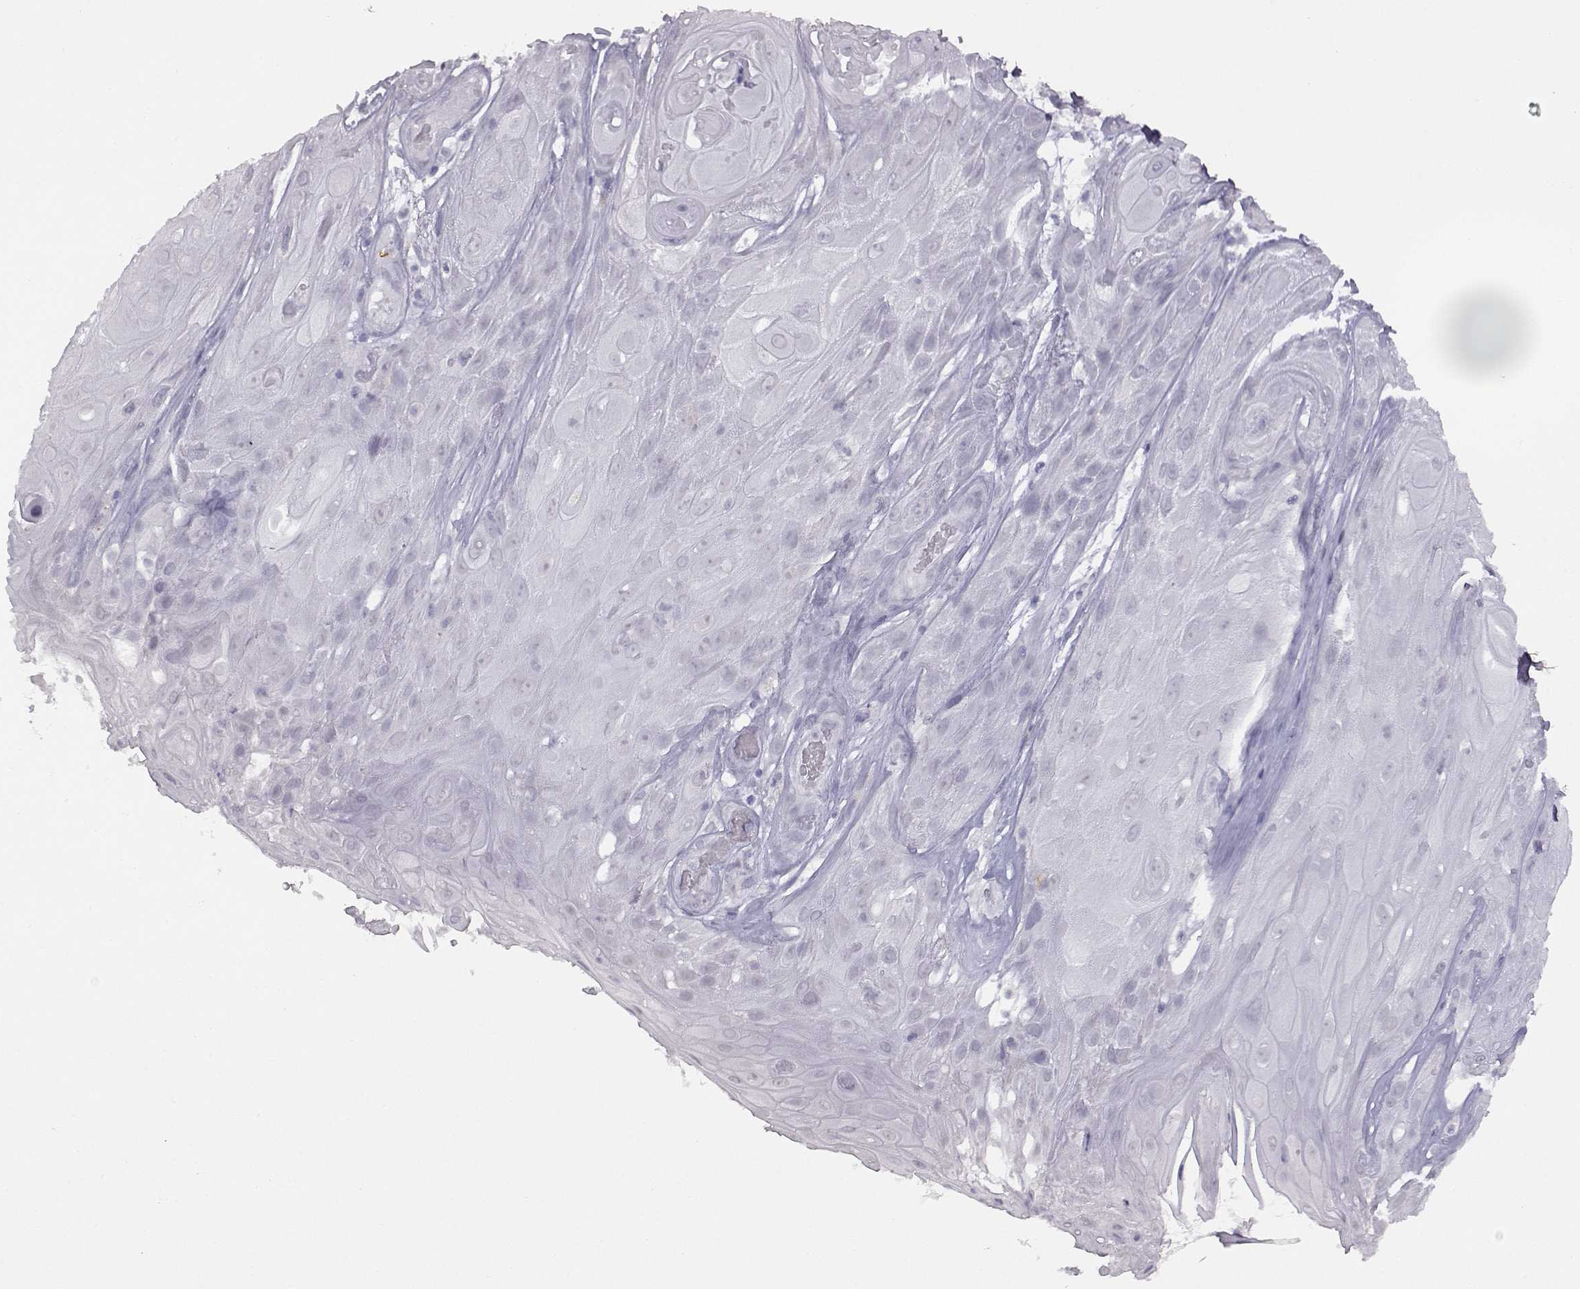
{"staining": {"intensity": "negative", "quantity": "none", "location": "none"}, "tissue": "skin cancer", "cell_type": "Tumor cells", "image_type": "cancer", "snomed": [{"axis": "morphology", "description": "Squamous cell carcinoma, NOS"}, {"axis": "topography", "description": "Skin"}], "caption": "The immunohistochemistry (IHC) photomicrograph has no significant expression in tumor cells of skin squamous cell carcinoma tissue.", "gene": "VGF", "patient": {"sex": "male", "age": 62}}